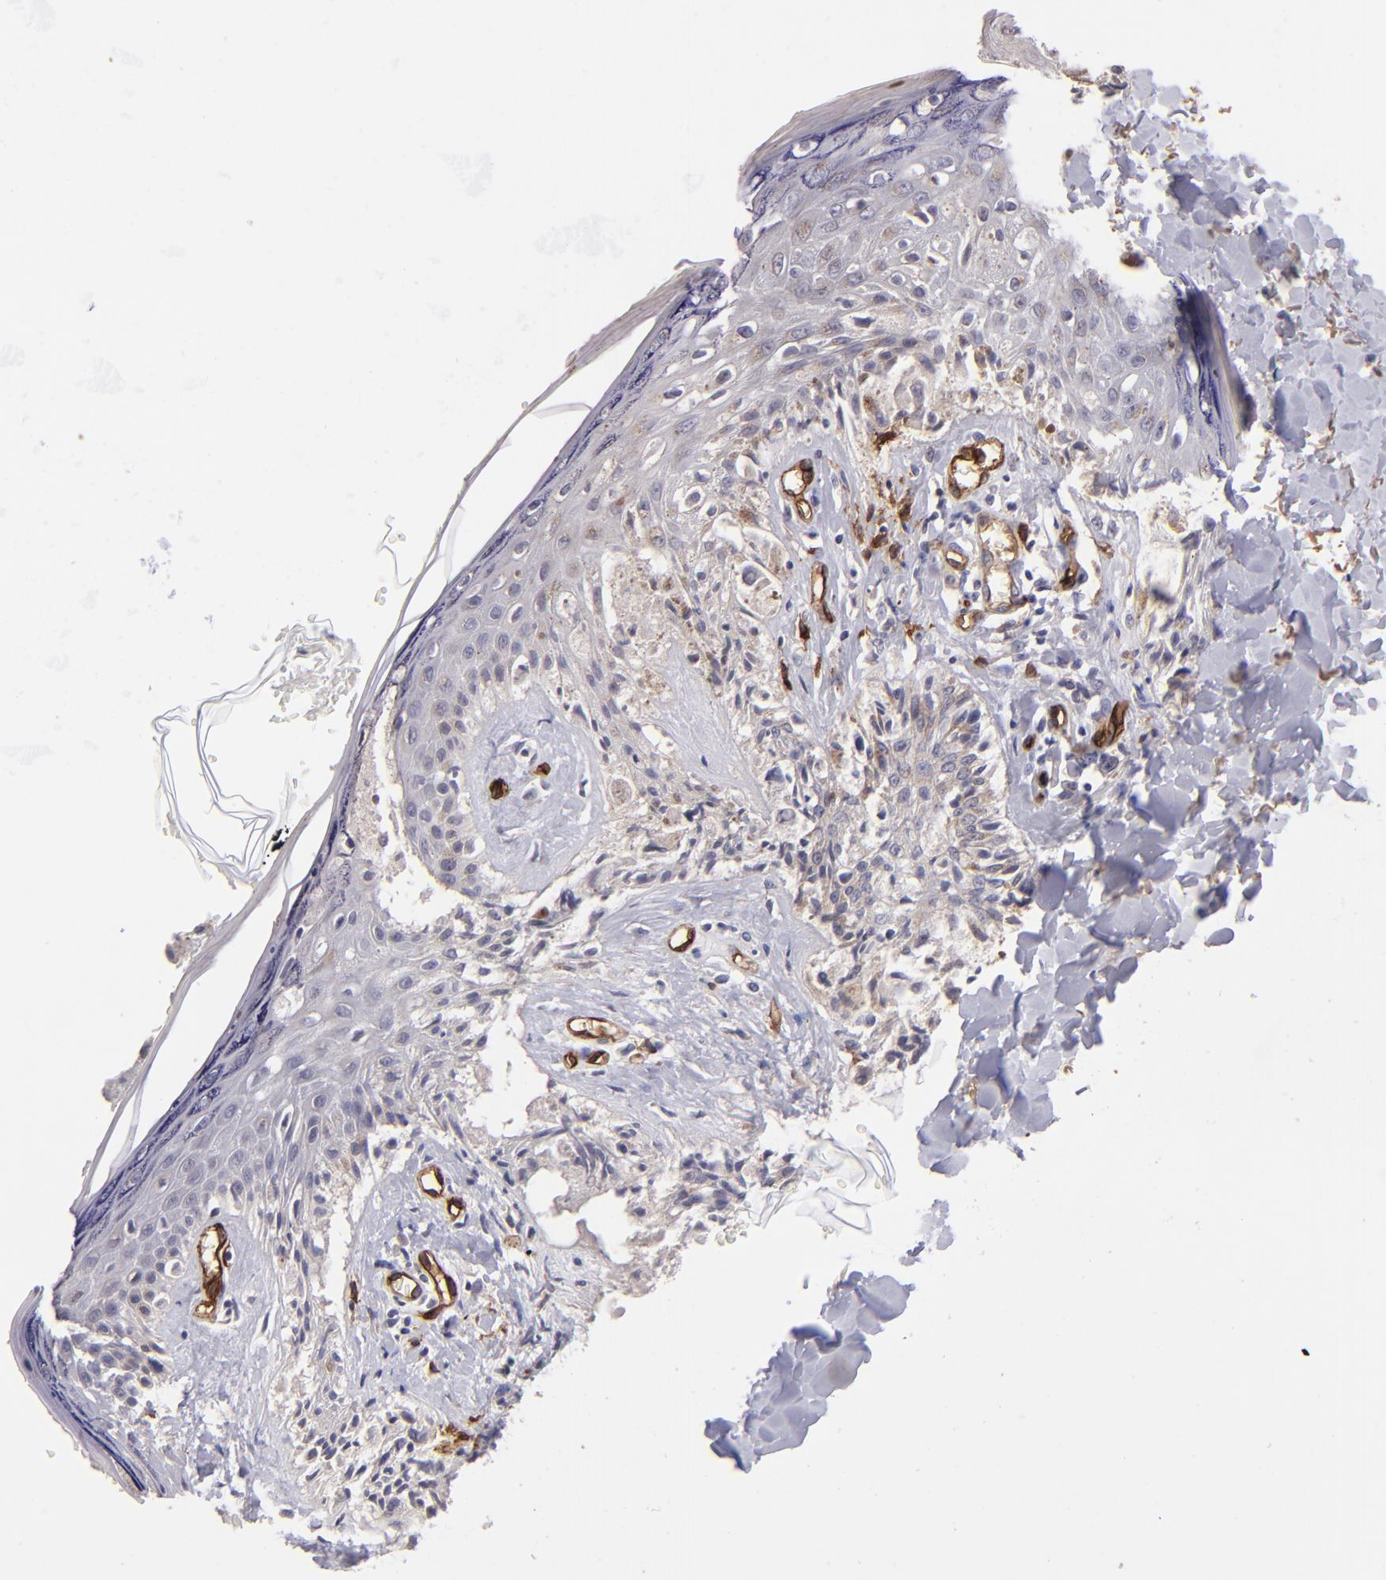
{"staining": {"intensity": "negative", "quantity": "none", "location": "none"}, "tissue": "melanoma", "cell_type": "Tumor cells", "image_type": "cancer", "snomed": [{"axis": "morphology", "description": "Malignant melanoma, NOS"}, {"axis": "topography", "description": "Skin"}], "caption": "An immunohistochemistry histopathology image of malignant melanoma is shown. There is no staining in tumor cells of malignant melanoma.", "gene": "DYSF", "patient": {"sex": "female", "age": 82}}